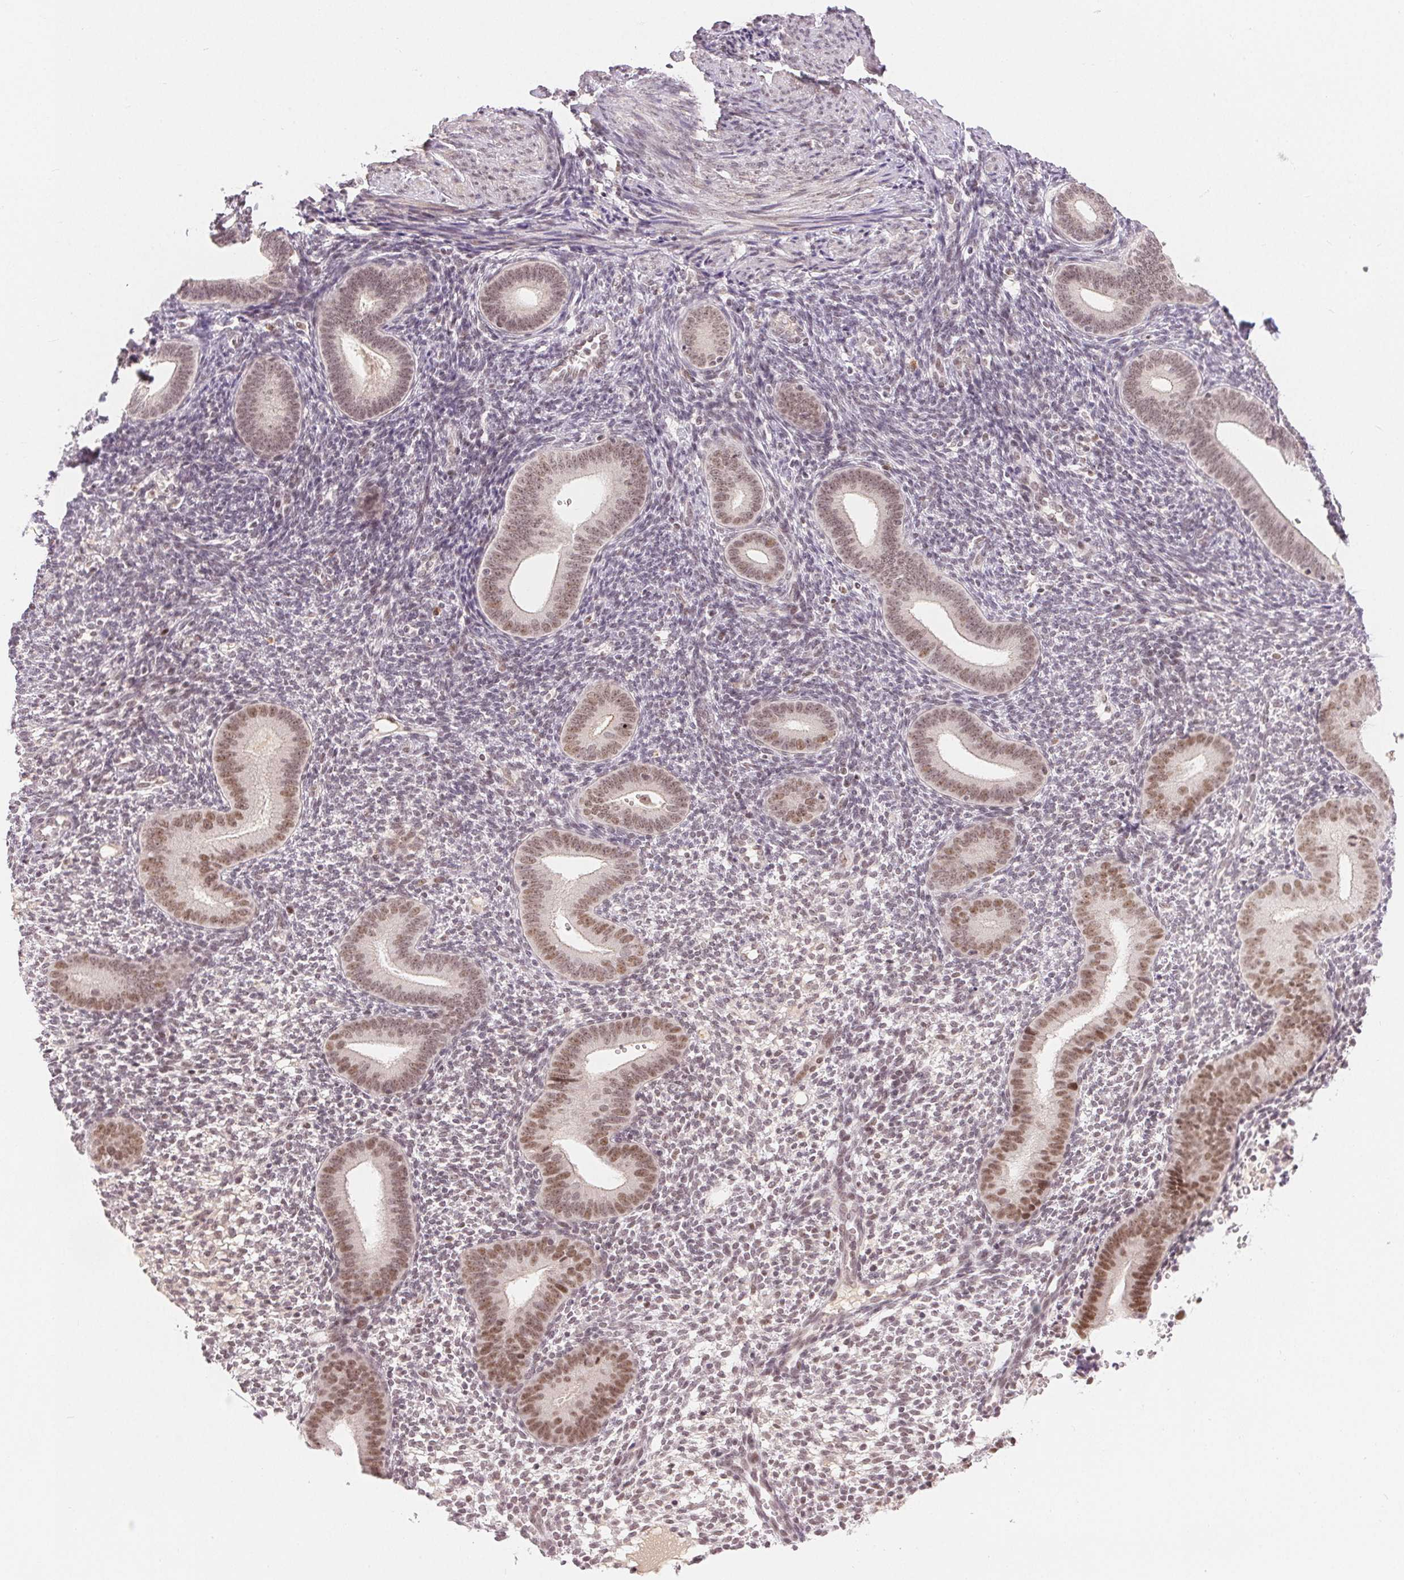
{"staining": {"intensity": "weak", "quantity": "<25%", "location": "nuclear"}, "tissue": "endometrium", "cell_type": "Cells in endometrial stroma", "image_type": "normal", "snomed": [{"axis": "morphology", "description": "Normal tissue, NOS"}, {"axis": "topography", "description": "Endometrium"}], "caption": "IHC photomicrograph of normal endometrium: endometrium stained with DAB (3,3'-diaminobenzidine) demonstrates no significant protein staining in cells in endometrial stroma.", "gene": "DEK", "patient": {"sex": "female", "age": 40}}